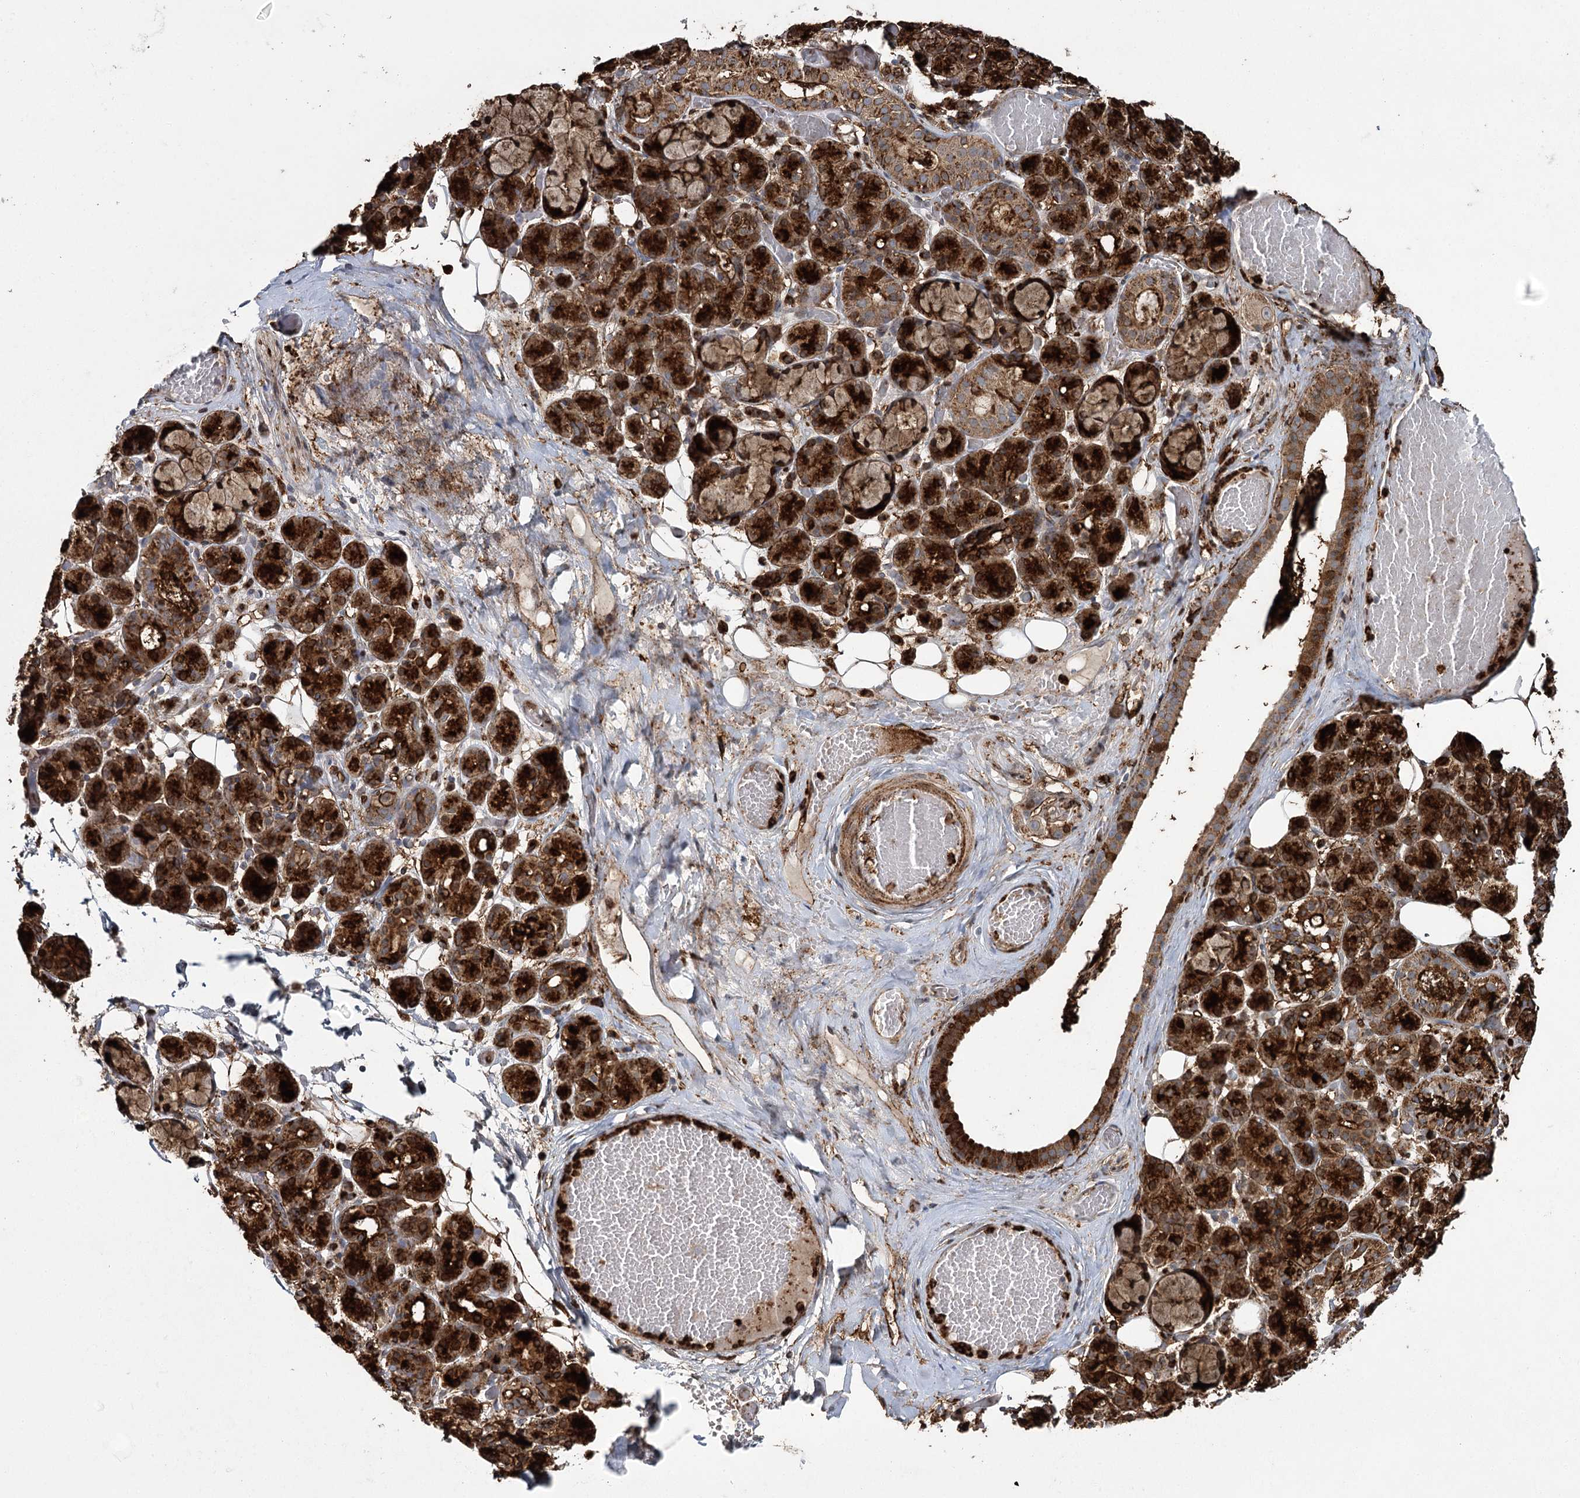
{"staining": {"intensity": "strong", "quantity": ">75%", "location": "cytoplasmic/membranous"}, "tissue": "salivary gland", "cell_type": "Glandular cells", "image_type": "normal", "snomed": [{"axis": "morphology", "description": "Normal tissue, NOS"}, {"axis": "topography", "description": "Salivary gland"}], "caption": "IHC of unremarkable human salivary gland demonstrates high levels of strong cytoplasmic/membranous expression in about >75% of glandular cells.", "gene": "DCUN1D4", "patient": {"sex": "male", "age": 63}}